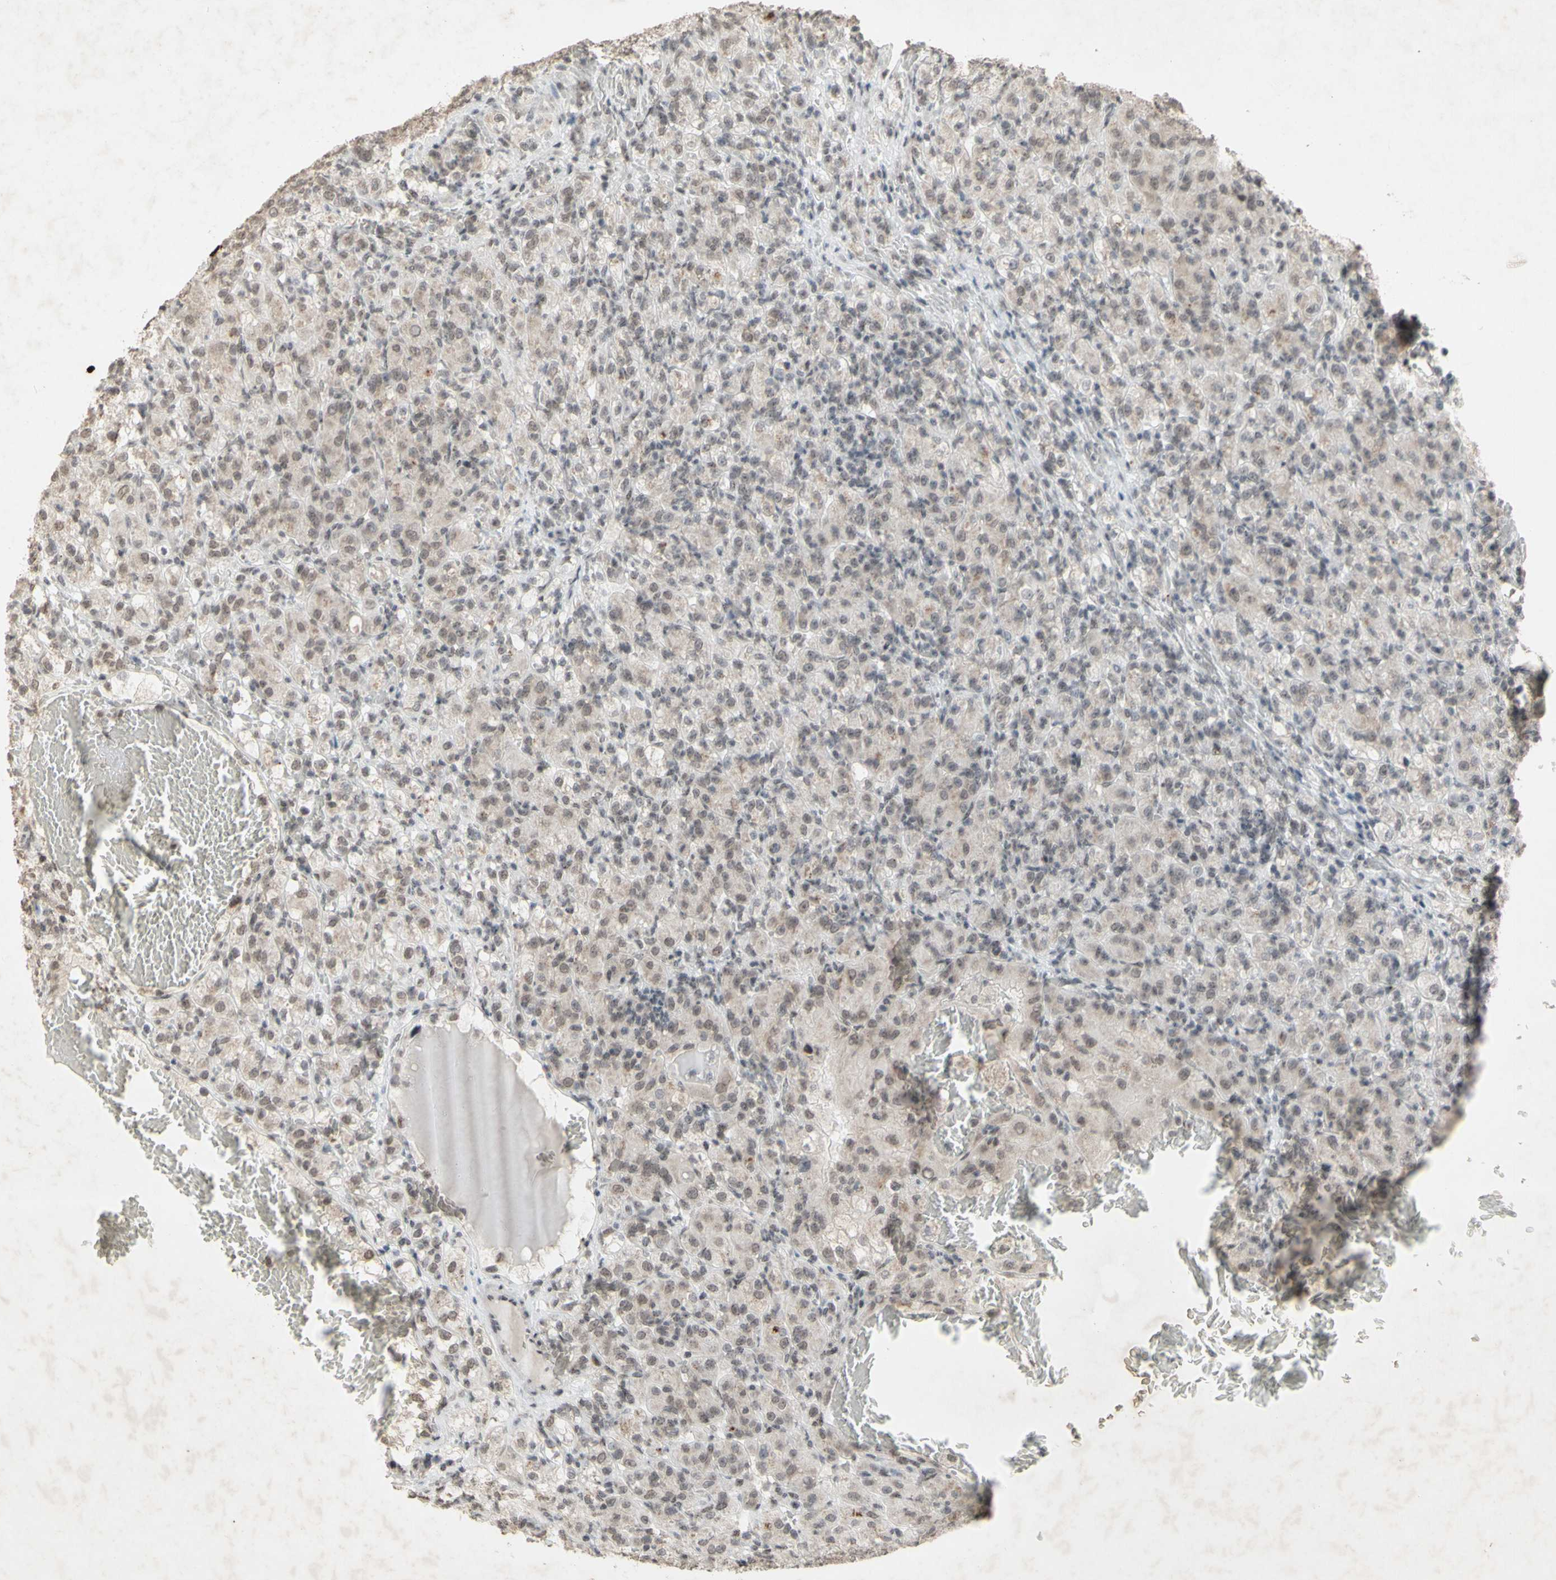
{"staining": {"intensity": "moderate", "quantity": "25%-75%", "location": "cytoplasmic/membranous,nuclear"}, "tissue": "renal cancer", "cell_type": "Tumor cells", "image_type": "cancer", "snomed": [{"axis": "morphology", "description": "Adenocarcinoma, NOS"}, {"axis": "topography", "description": "Kidney"}], "caption": "About 25%-75% of tumor cells in adenocarcinoma (renal) demonstrate moderate cytoplasmic/membranous and nuclear protein staining as visualized by brown immunohistochemical staining.", "gene": "CENPB", "patient": {"sex": "male", "age": 61}}